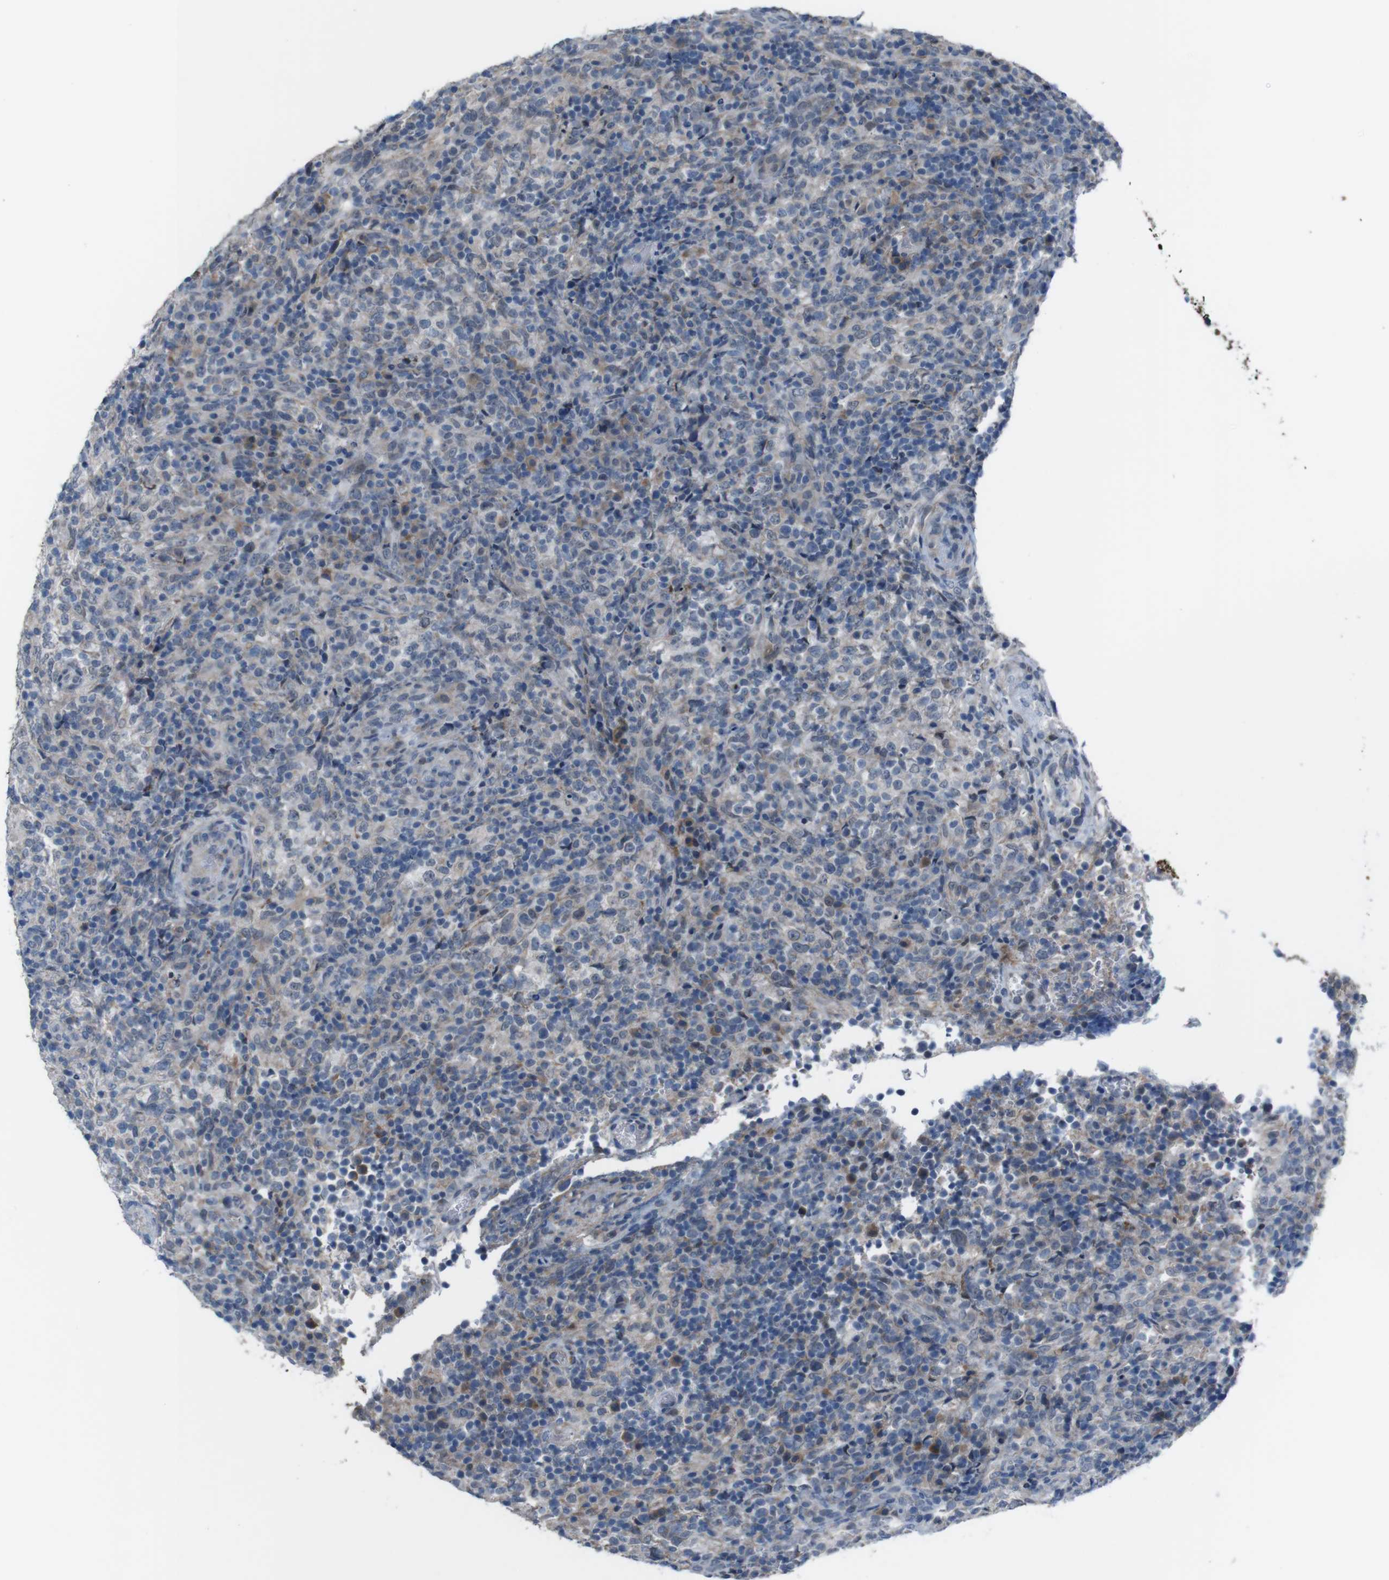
{"staining": {"intensity": "moderate", "quantity": "<25%", "location": "cytoplasmic/membranous"}, "tissue": "lymphoma", "cell_type": "Tumor cells", "image_type": "cancer", "snomed": [{"axis": "morphology", "description": "Malignant lymphoma, non-Hodgkin's type, High grade"}, {"axis": "topography", "description": "Lymph node"}], "caption": "A brown stain shows moderate cytoplasmic/membranous staining of a protein in lymphoma tumor cells. Using DAB (brown) and hematoxylin (blue) stains, captured at high magnification using brightfield microscopy.", "gene": "CDH22", "patient": {"sex": "female", "age": 76}}